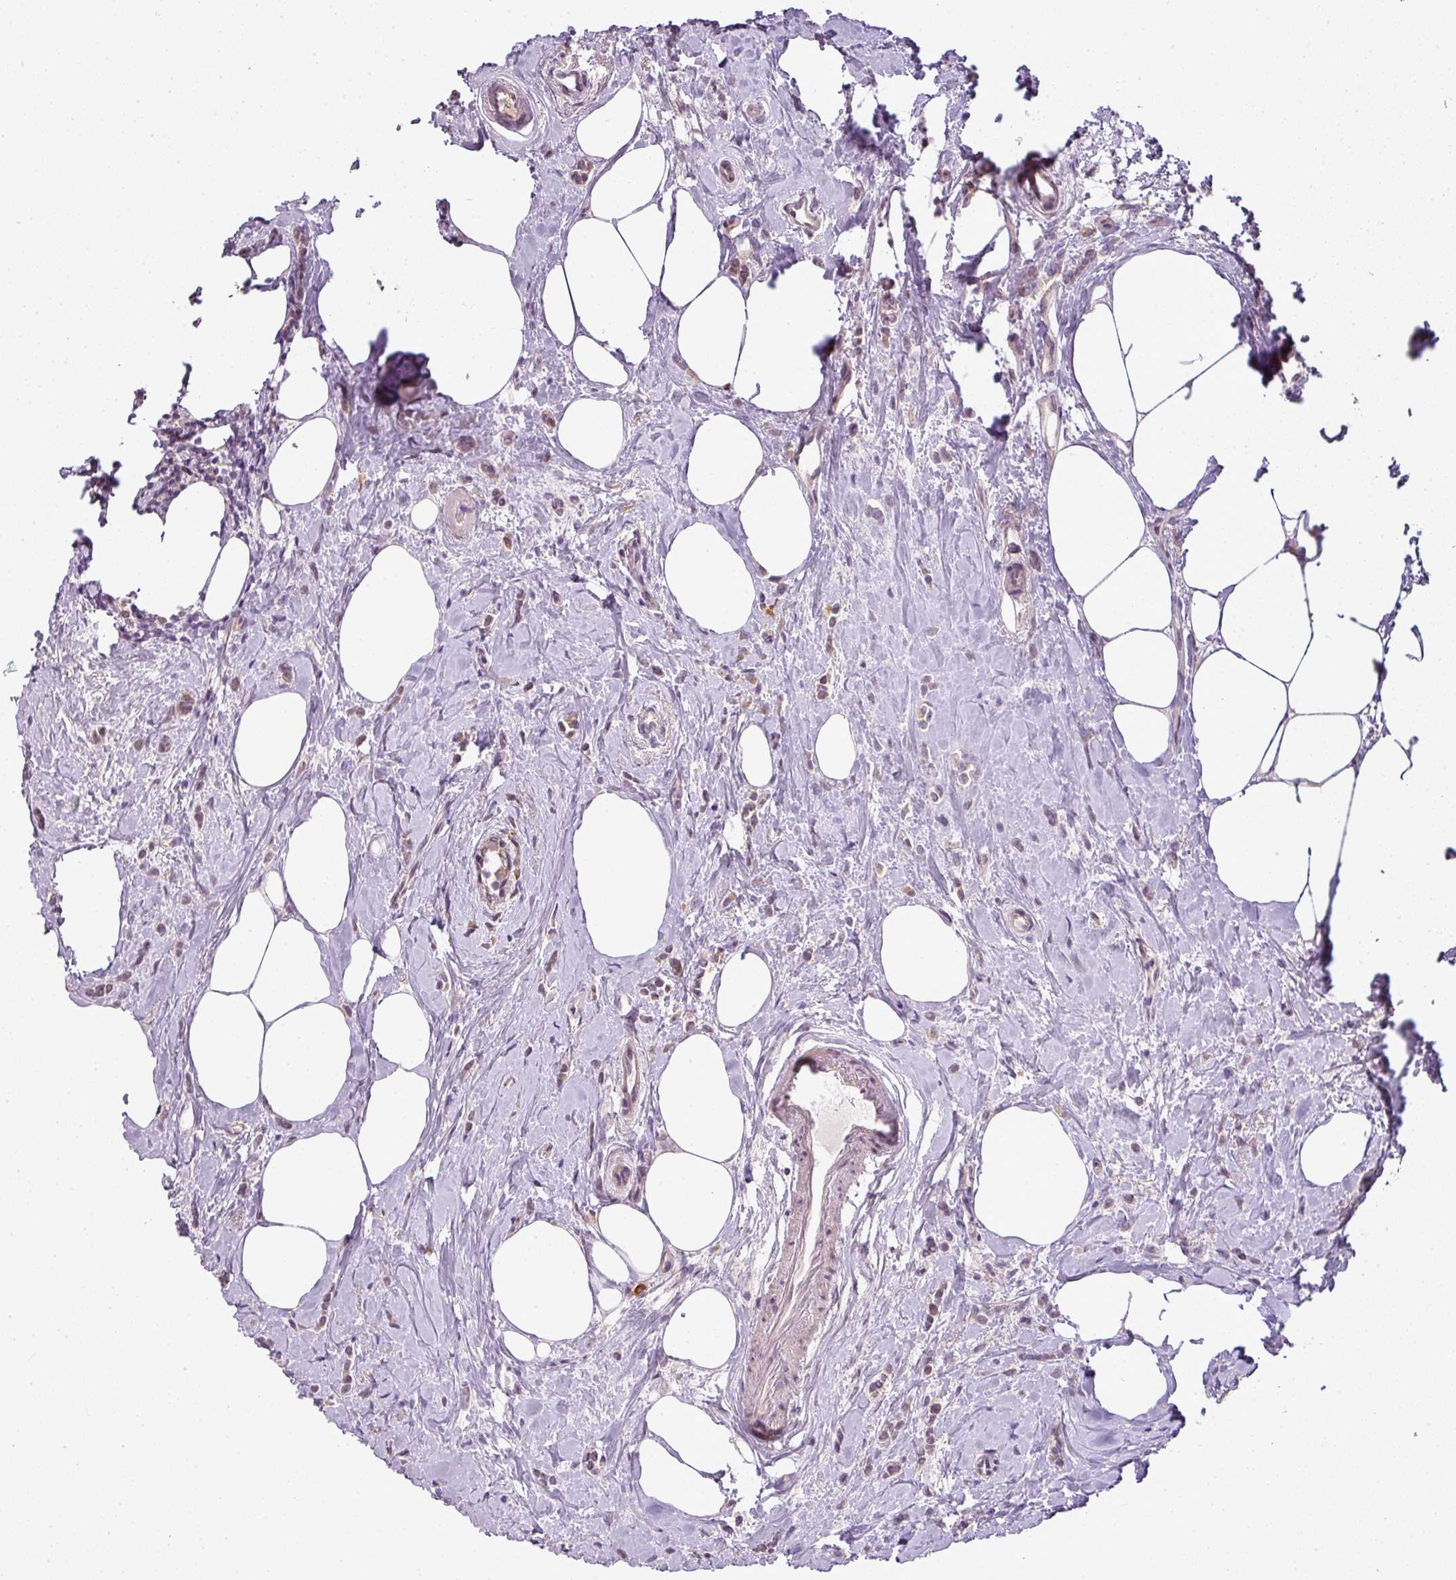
{"staining": {"intensity": "weak", "quantity": ">75%", "location": "cytoplasmic/membranous"}, "tissue": "breast cancer", "cell_type": "Tumor cells", "image_type": "cancer", "snomed": [{"axis": "morphology", "description": "Lobular carcinoma"}, {"axis": "topography", "description": "Breast"}], "caption": "Brown immunohistochemical staining in breast cancer demonstrates weak cytoplasmic/membranous staining in approximately >75% of tumor cells.", "gene": "LY75", "patient": {"sex": "female", "age": 84}}